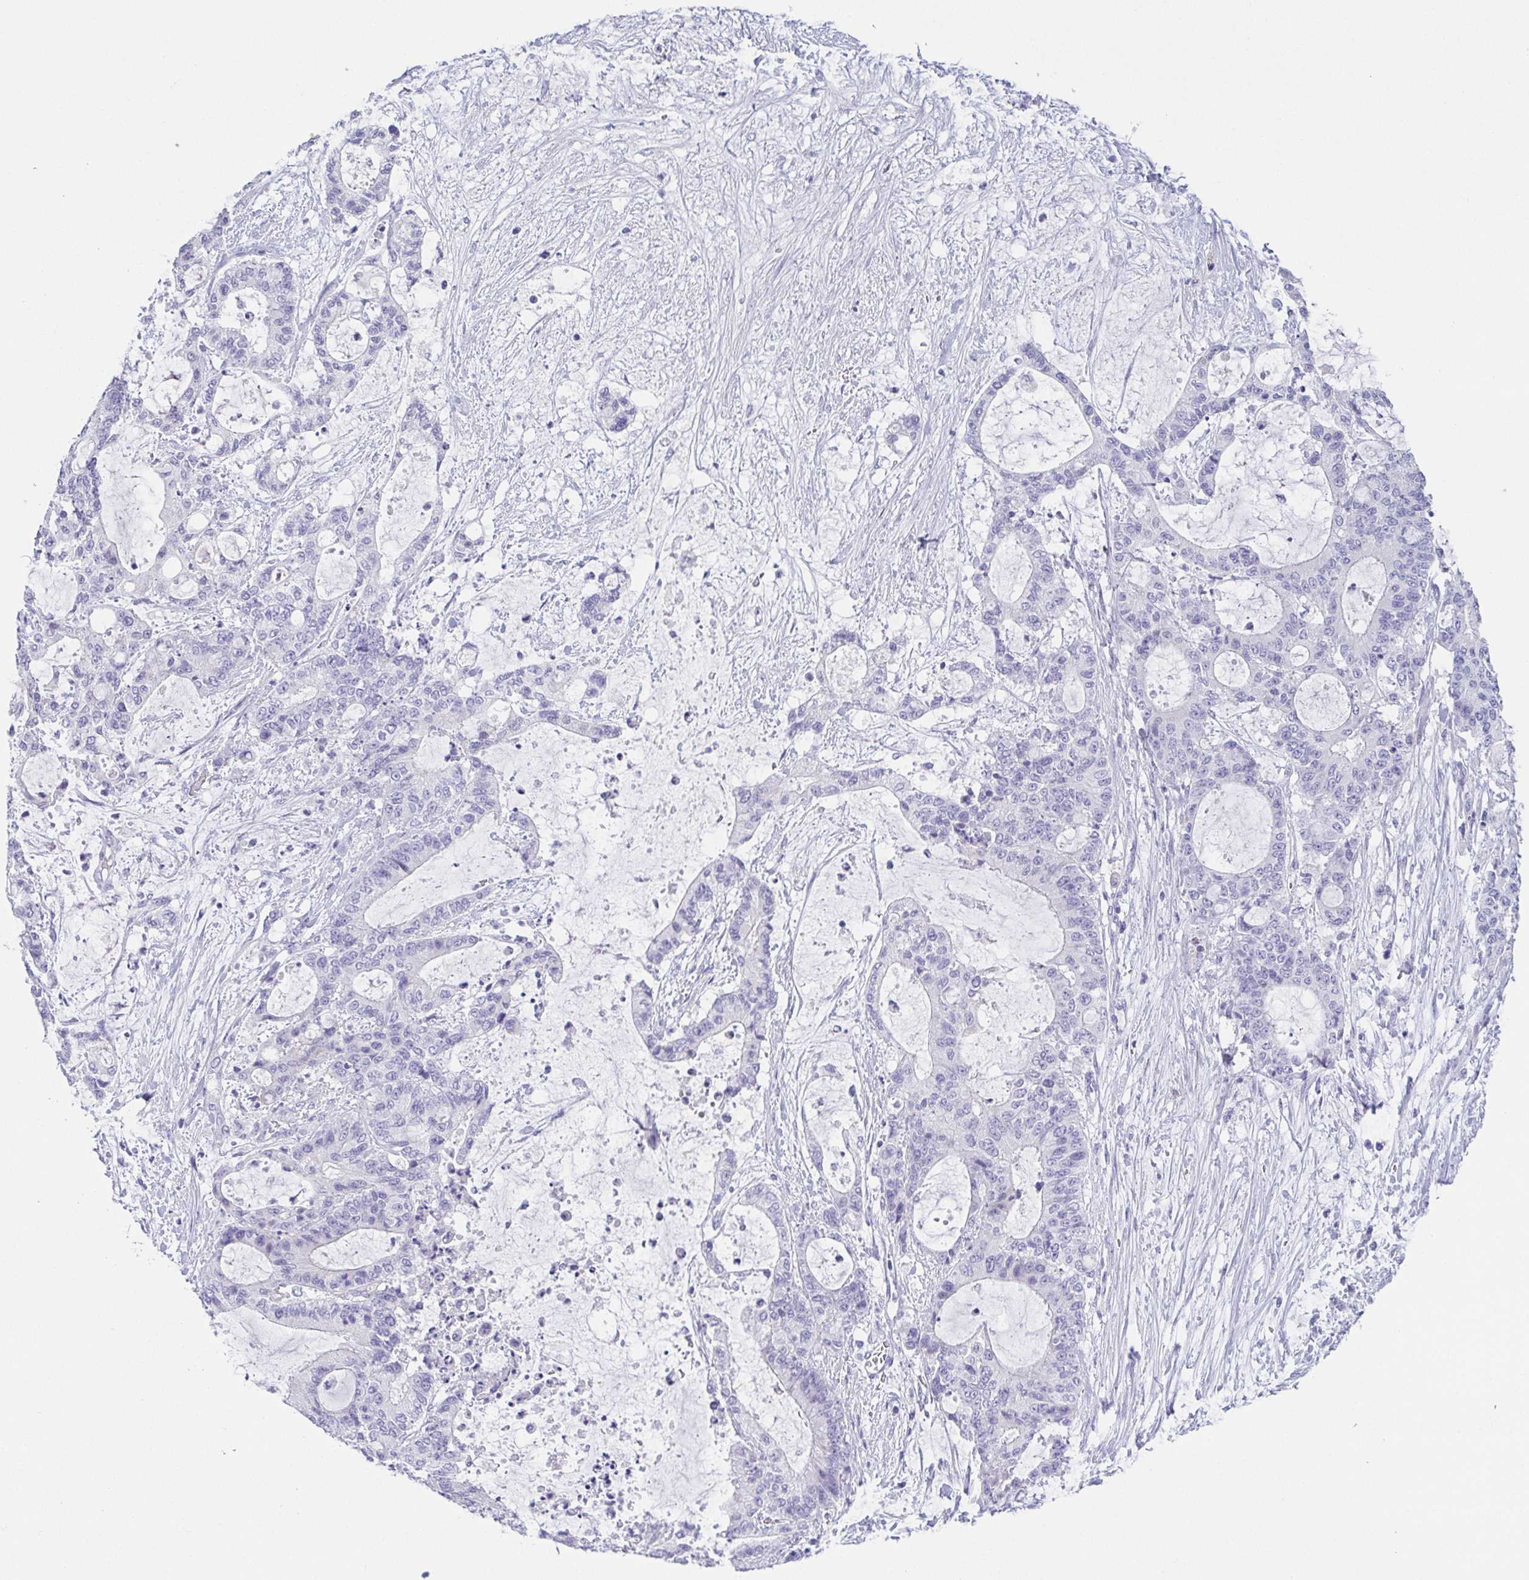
{"staining": {"intensity": "negative", "quantity": "none", "location": "none"}, "tissue": "liver cancer", "cell_type": "Tumor cells", "image_type": "cancer", "snomed": [{"axis": "morphology", "description": "Normal tissue, NOS"}, {"axis": "morphology", "description": "Cholangiocarcinoma"}, {"axis": "topography", "description": "Liver"}, {"axis": "topography", "description": "Peripheral nerve tissue"}], "caption": "This is an IHC photomicrograph of liver cancer (cholangiocarcinoma). There is no positivity in tumor cells.", "gene": "HAPLN2", "patient": {"sex": "female", "age": 73}}